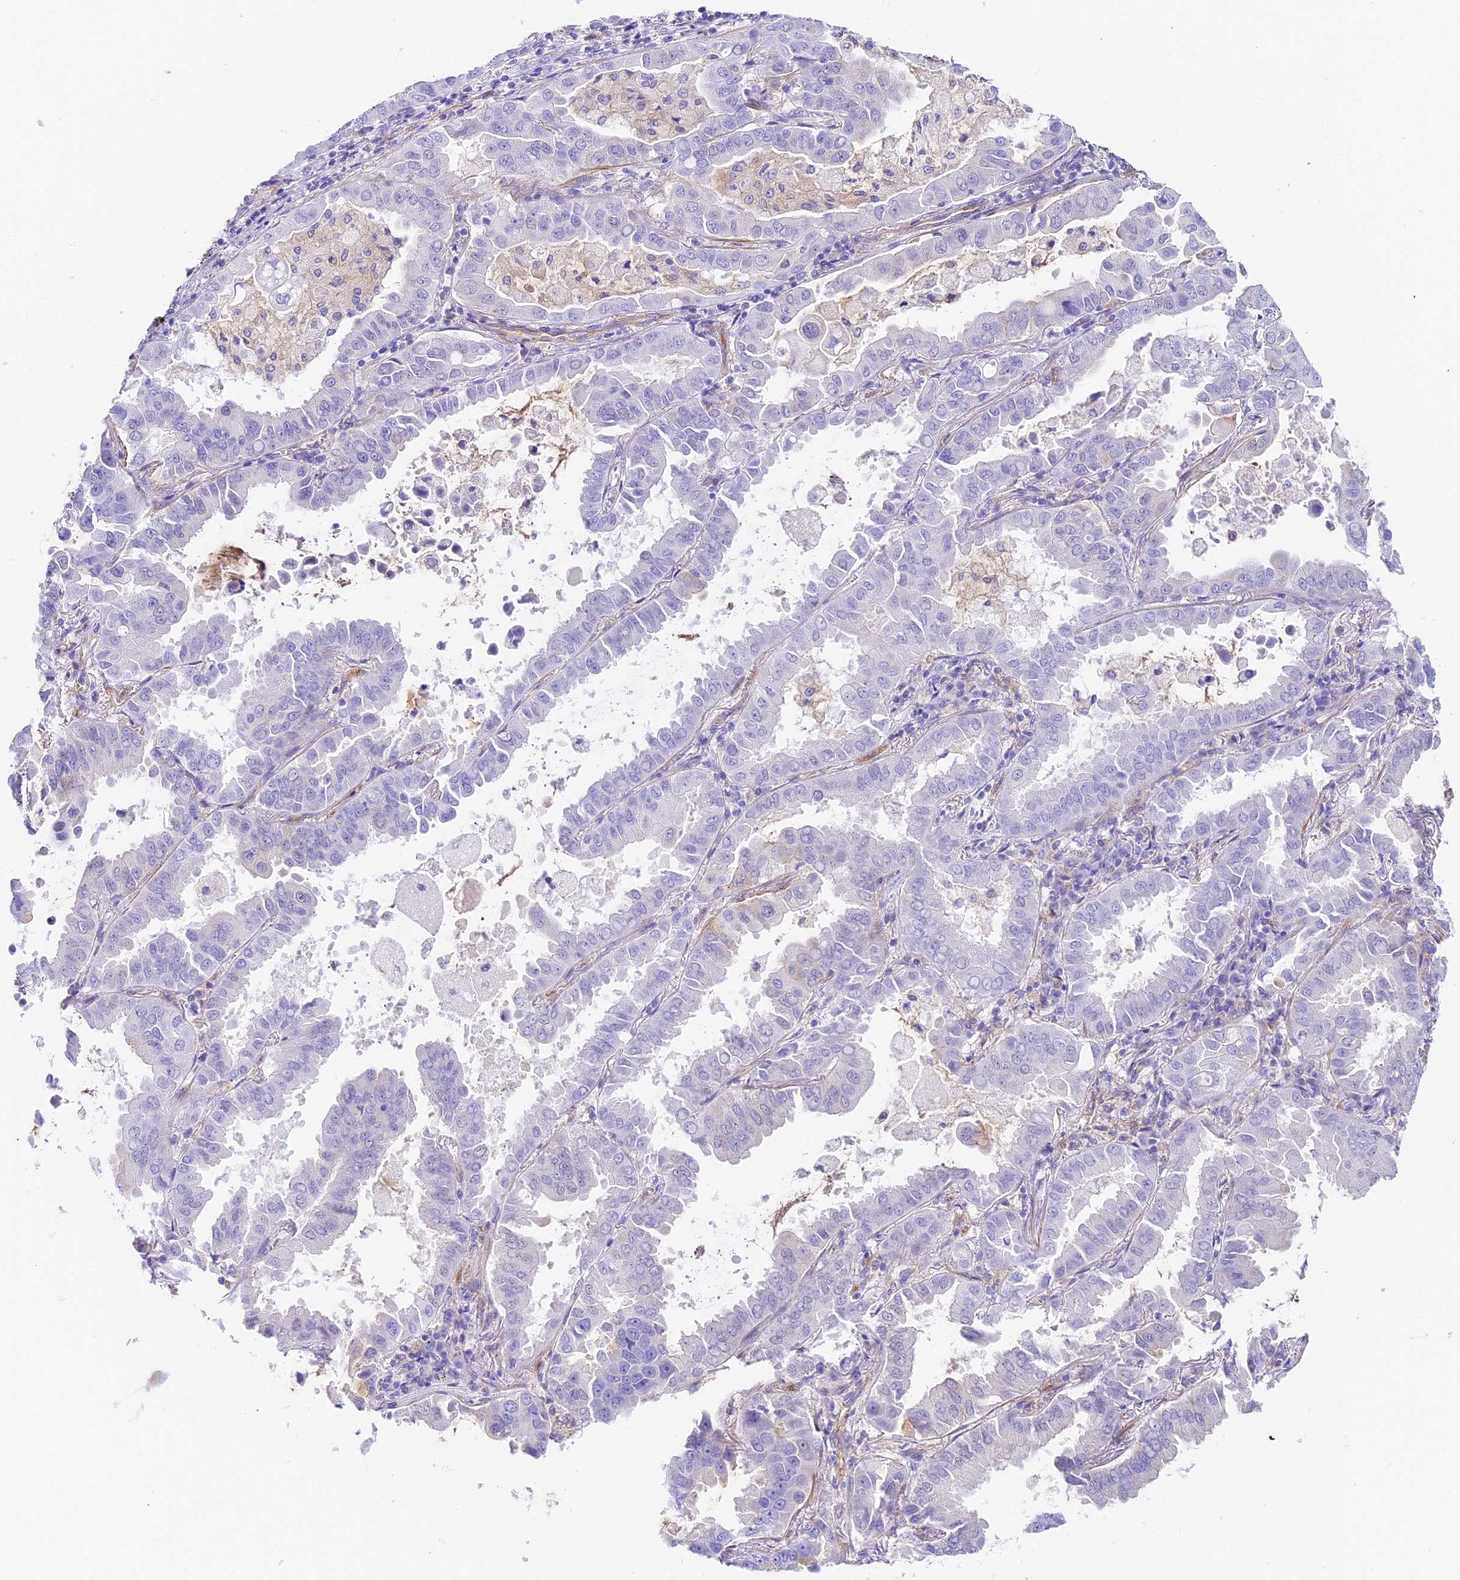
{"staining": {"intensity": "negative", "quantity": "none", "location": "none"}, "tissue": "lung cancer", "cell_type": "Tumor cells", "image_type": "cancer", "snomed": [{"axis": "morphology", "description": "Adenocarcinoma, NOS"}, {"axis": "topography", "description": "Lung"}], "caption": "A high-resolution photomicrograph shows immunohistochemistry staining of lung cancer, which demonstrates no significant staining in tumor cells.", "gene": "HOMER3", "patient": {"sex": "male", "age": 64}}